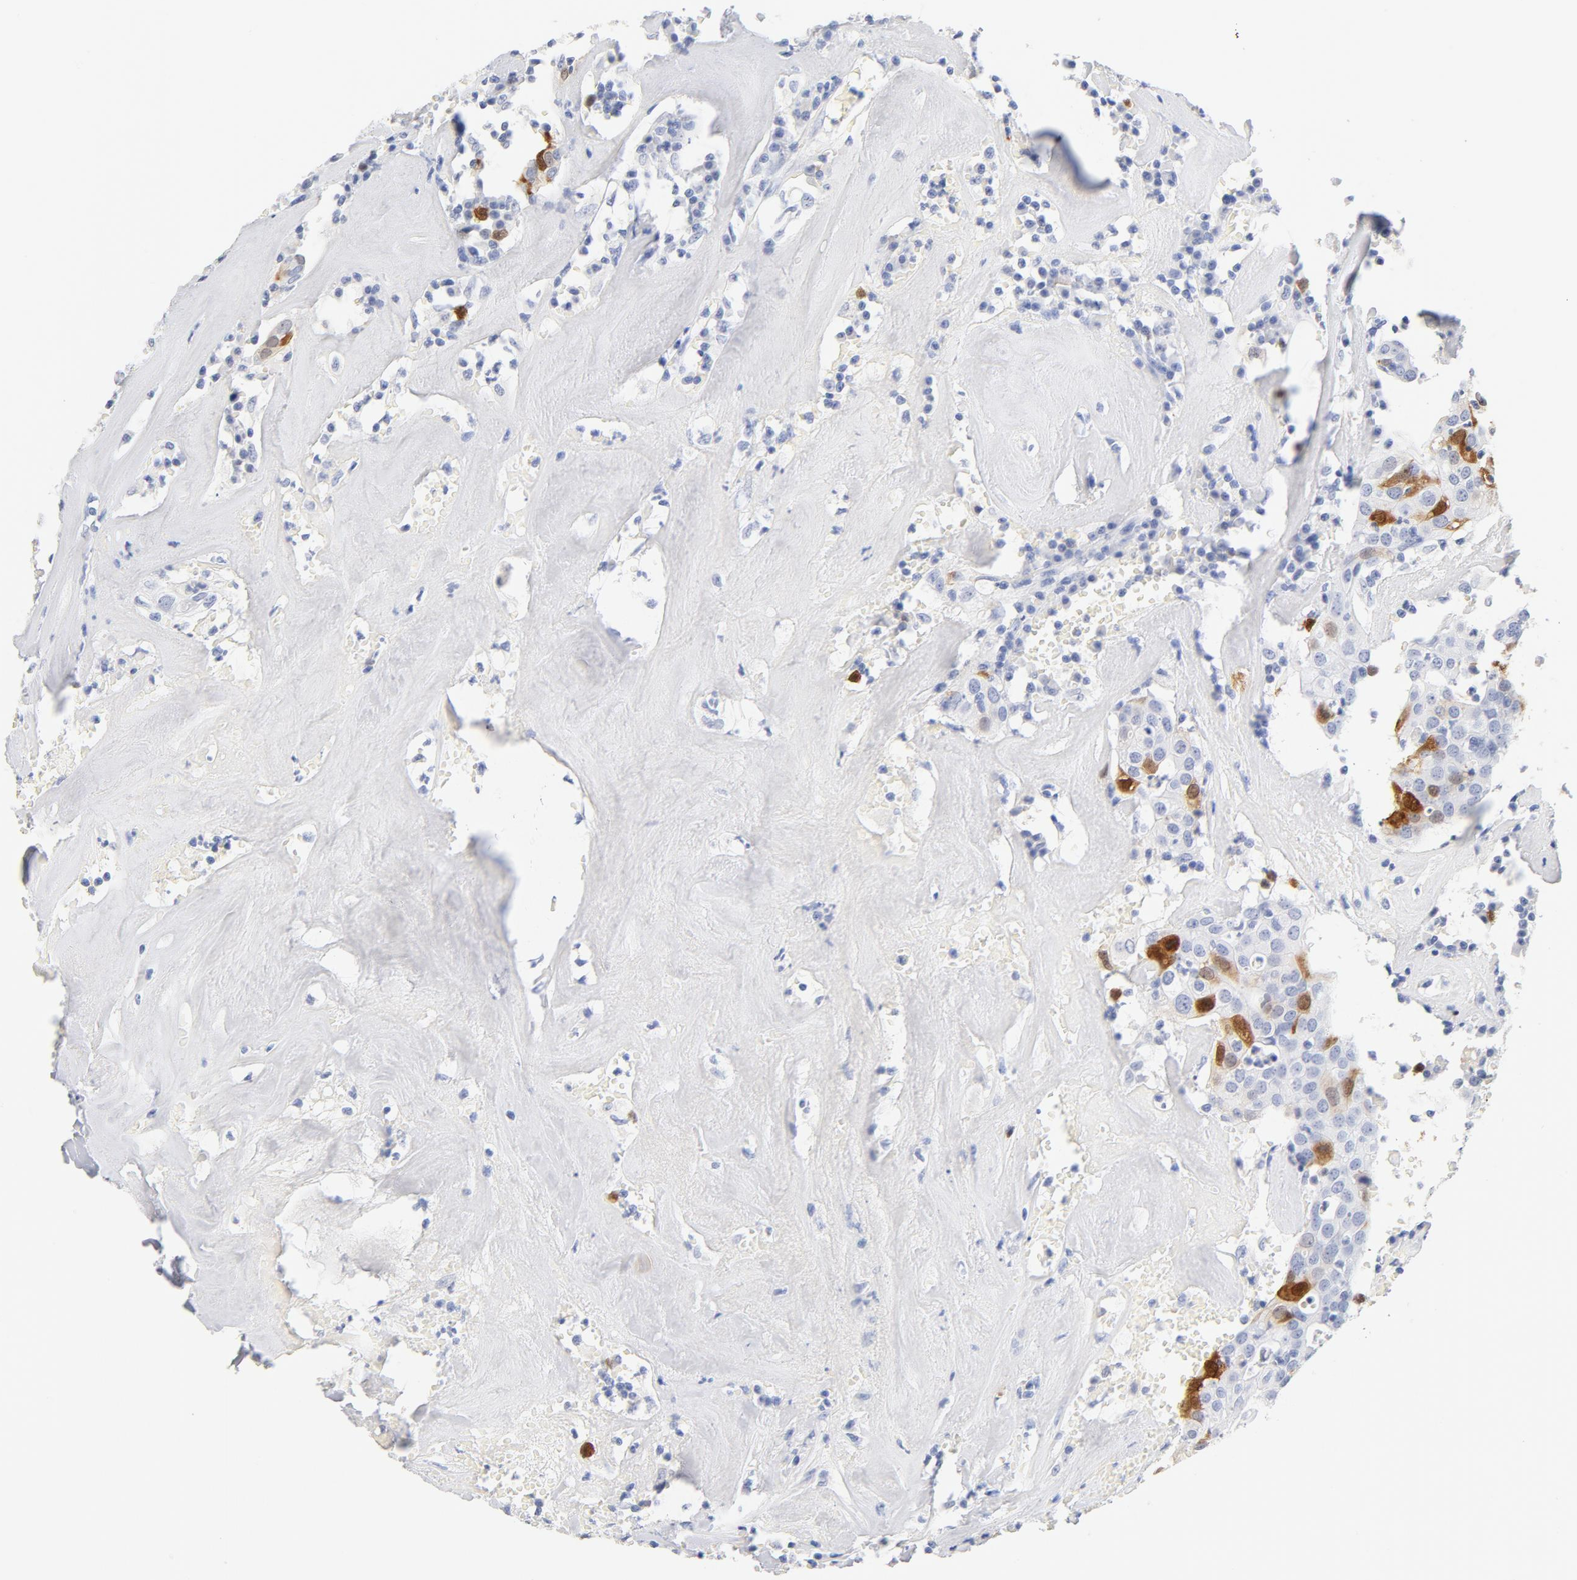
{"staining": {"intensity": "moderate", "quantity": "<25%", "location": "cytoplasmic/membranous,nuclear"}, "tissue": "head and neck cancer", "cell_type": "Tumor cells", "image_type": "cancer", "snomed": [{"axis": "morphology", "description": "Adenocarcinoma, NOS"}, {"axis": "topography", "description": "Salivary gland"}, {"axis": "topography", "description": "Head-Neck"}], "caption": "Head and neck adenocarcinoma stained for a protein reveals moderate cytoplasmic/membranous and nuclear positivity in tumor cells.", "gene": "CDC20", "patient": {"sex": "female", "age": 65}}